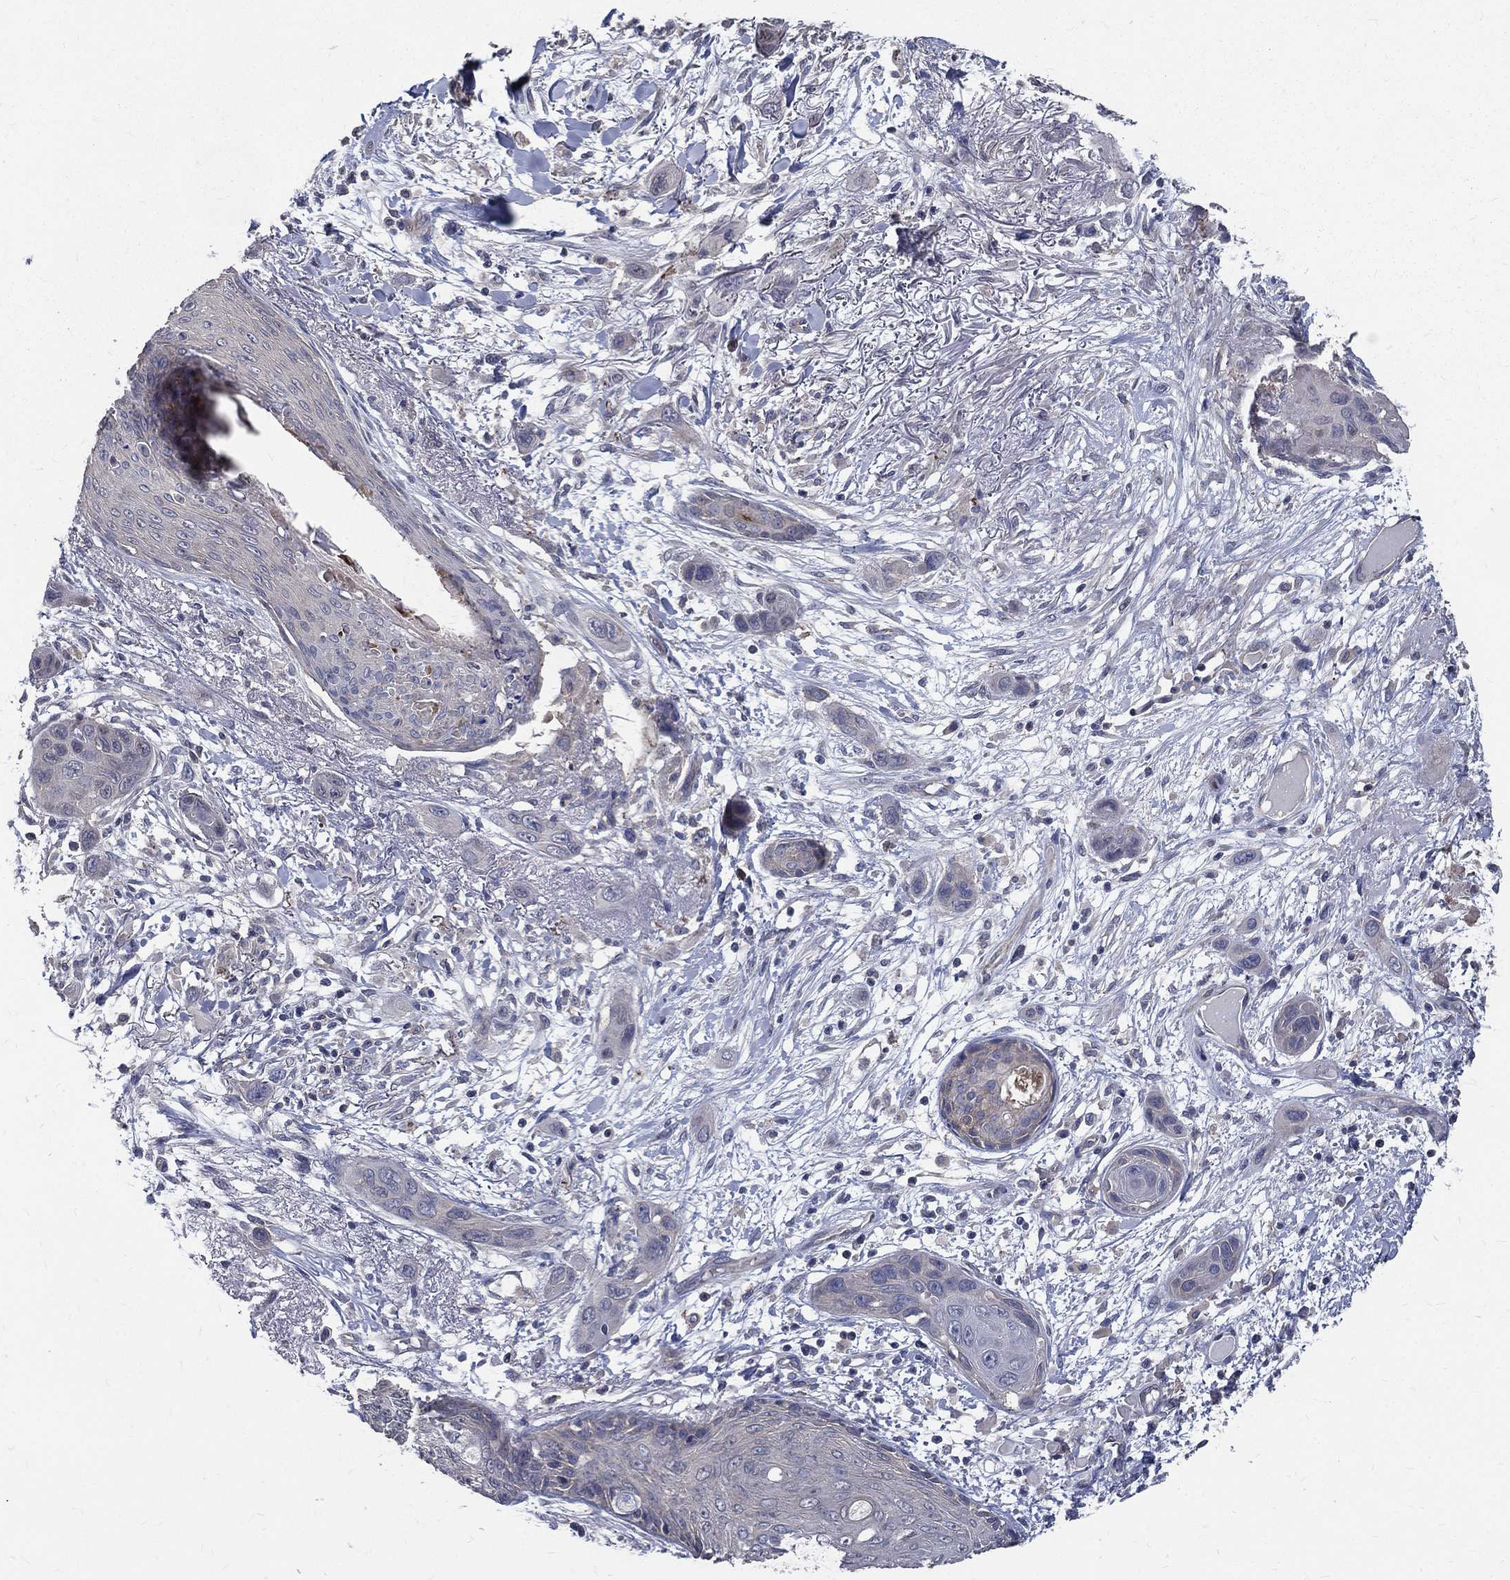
{"staining": {"intensity": "moderate", "quantity": "<25%", "location": "cytoplasmic/membranous"}, "tissue": "skin cancer", "cell_type": "Tumor cells", "image_type": "cancer", "snomed": [{"axis": "morphology", "description": "Squamous cell carcinoma, NOS"}, {"axis": "topography", "description": "Skin"}], "caption": "Brown immunohistochemical staining in squamous cell carcinoma (skin) demonstrates moderate cytoplasmic/membranous expression in about <25% of tumor cells. (IHC, brightfield microscopy, high magnification).", "gene": "SERPINB2", "patient": {"sex": "male", "age": 79}}